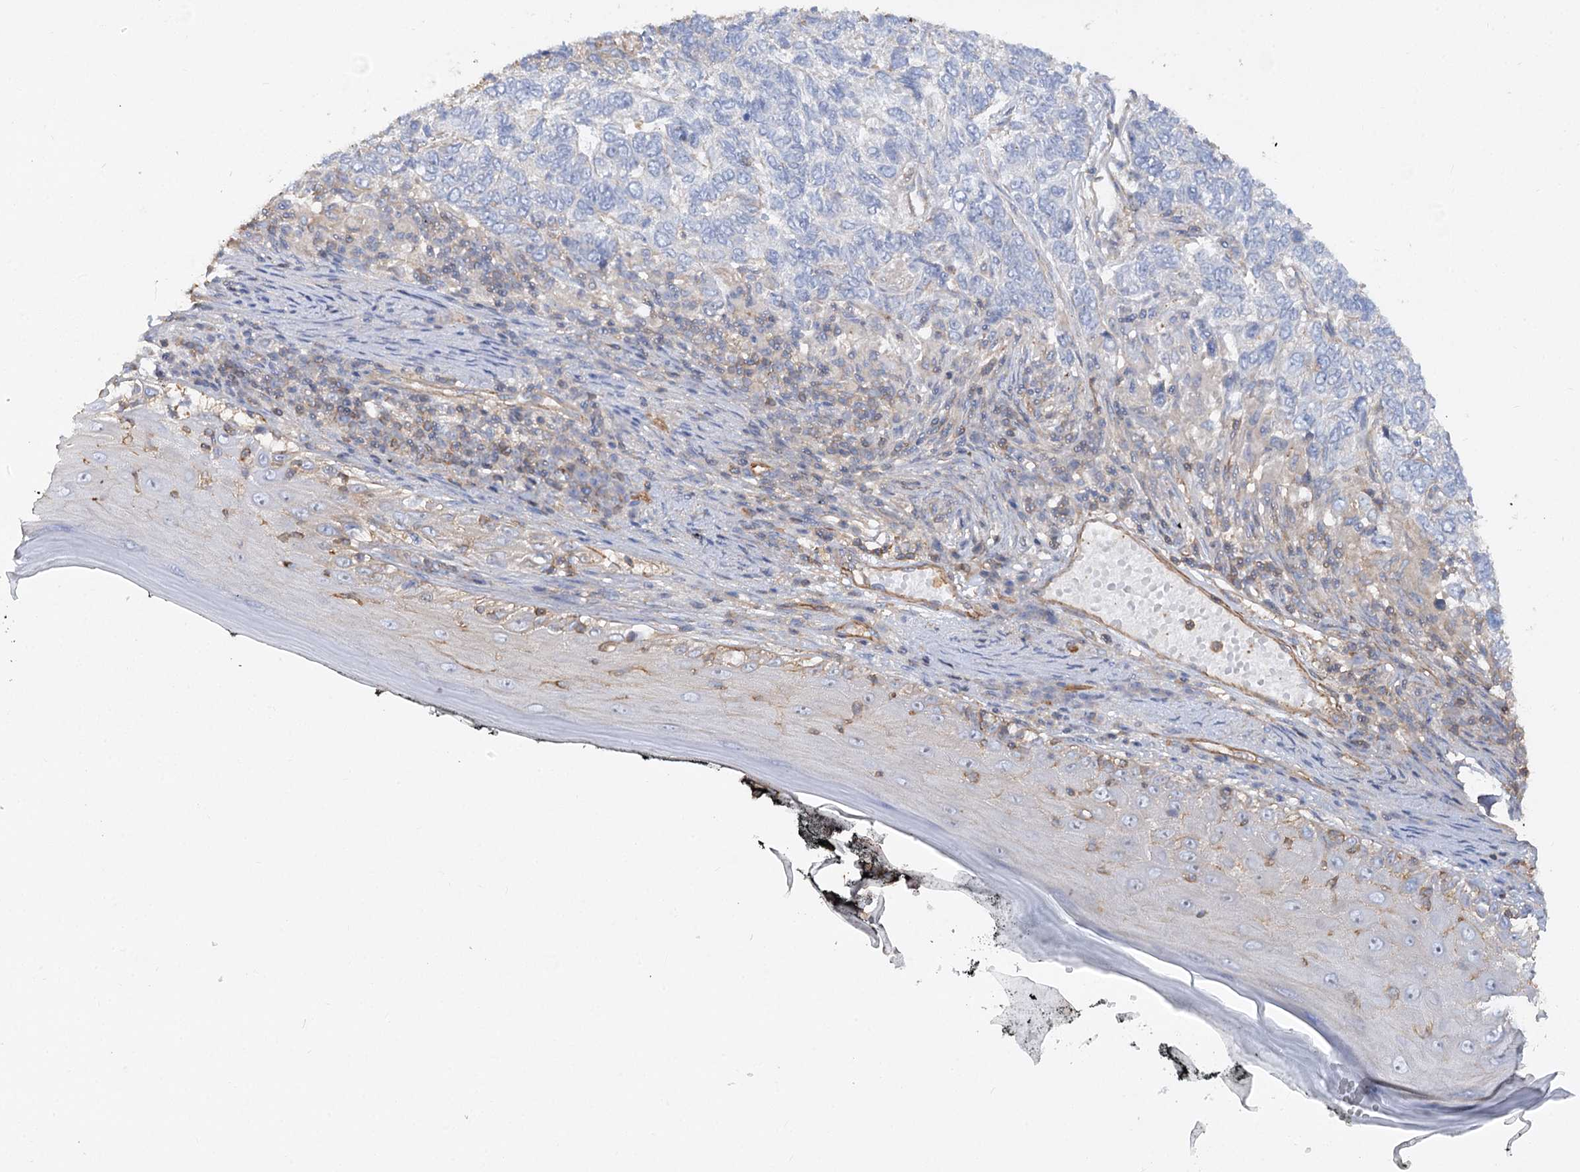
{"staining": {"intensity": "negative", "quantity": "none", "location": "none"}, "tissue": "skin cancer", "cell_type": "Tumor cells", "image_type": "cancer", "snomed": [{"axis": "morphology", "description": "Basal cell carcinoma"}, {"axis": "topography", "description": "Skin"}], "caption": "Protein analysis of skin cancer (basal cell carcinoma) displays no significant expression in tumor cells.", "gene": "WDR36", "patient": {"sex": "female", "age": 65}}